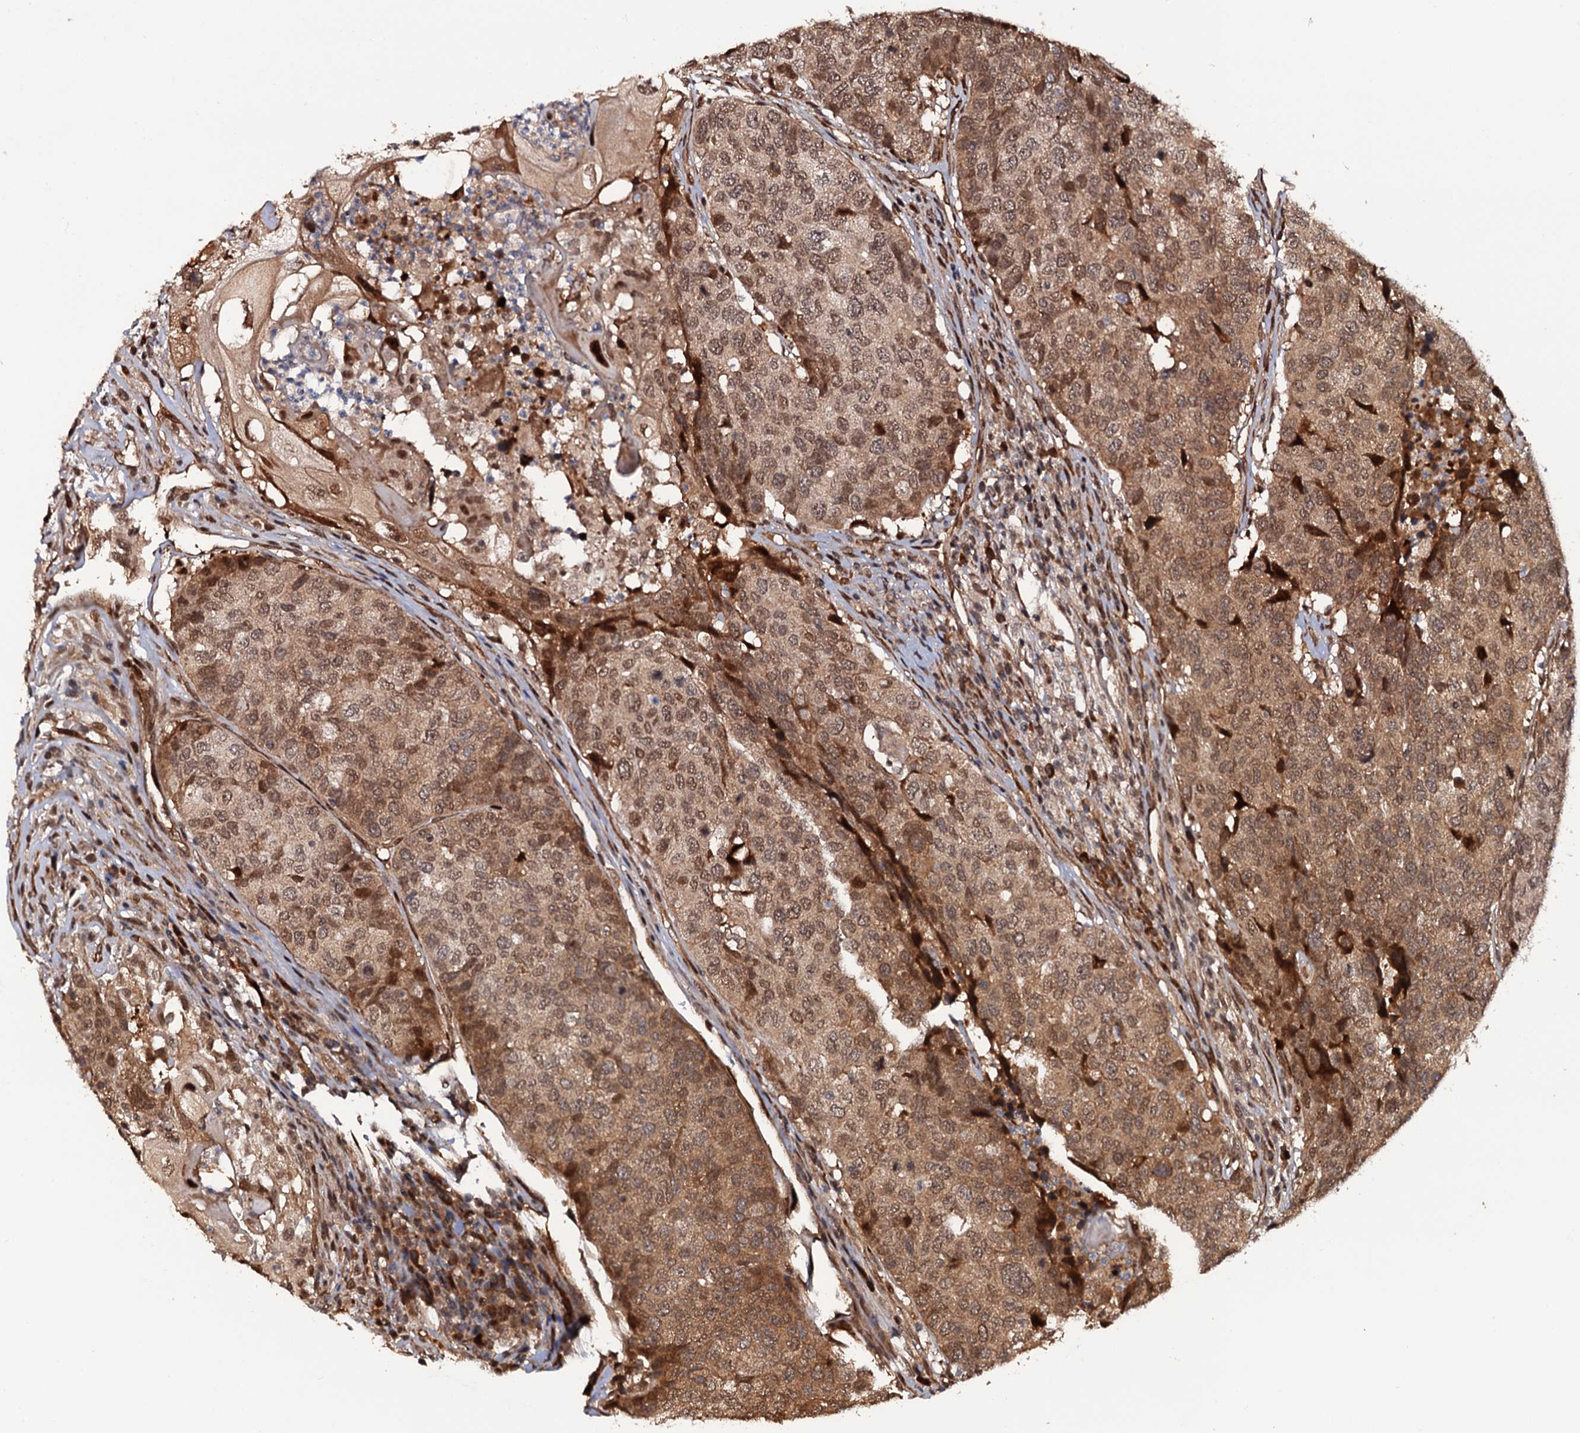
{"staining": {"intensity": "moderate", "quantity": ">75%", "location": "cytoplasmic/membranous,nuclear"}, "tissue": "head and neck cancer", "cell_type": "Tumor cells", "image_type": "cancer", "snomed": [{"axis": "morphology", "description": "Squamous cell carcinoma, NOS"}, {"axis": "topography", "description": "Head-Neck"}], "caption": "Protein expression analysis of head and neck cancer (squamous cell carcinoma) displays moderate cytoplasmic/membranous and nuclear staining in approximately >75% of tumor cells. Using DAB (brown) and hematoxylin (blue) stains, captured at high magnification using brightfield microscopy.", "gene": "CDC23", "patient": {"sex": "male", "age": 66}}